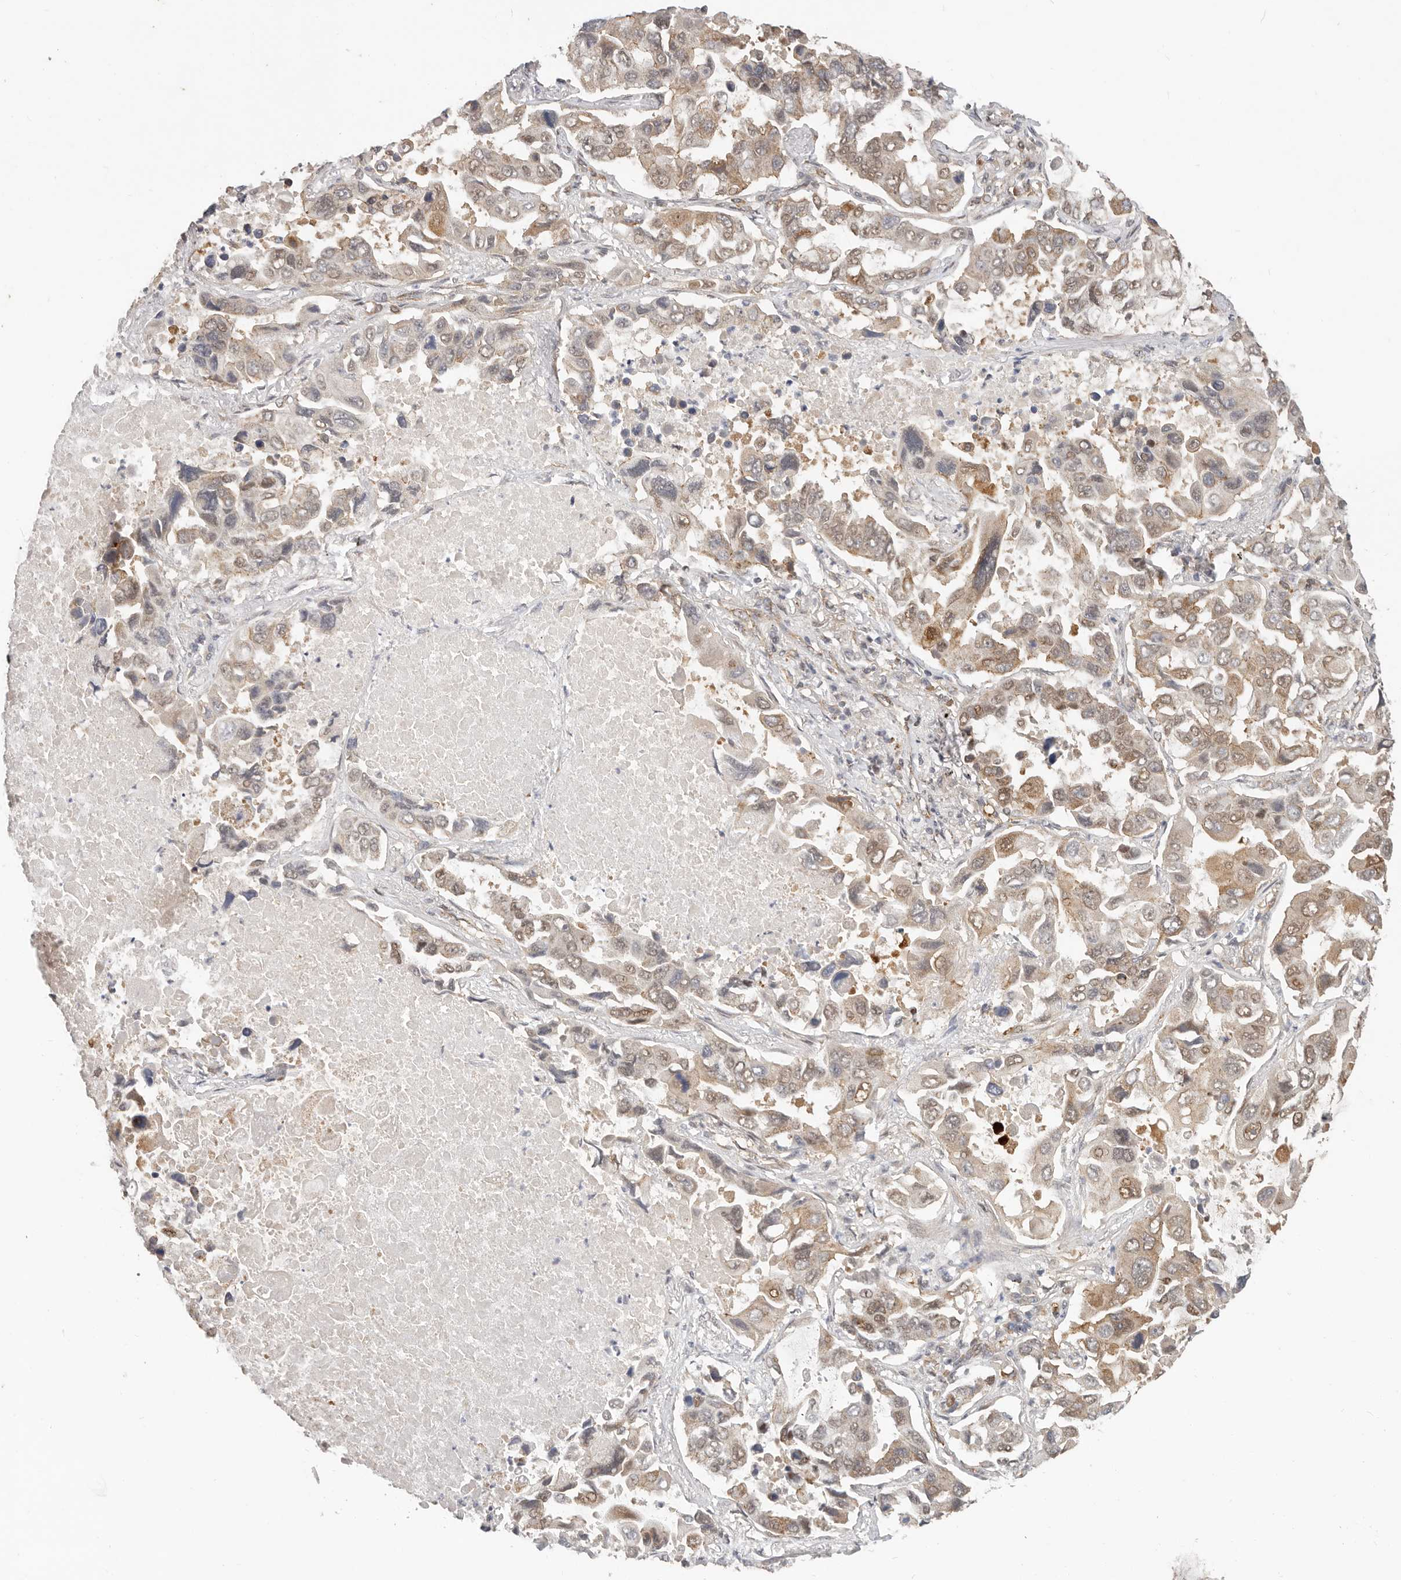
{"staining": {"intensity": "moderate", "quantity": "25%-75%", "location": "cytoplasmic/membranous,nuclear"}, "tissue": "lung cancer", "cell_type": "Tumor cells", "image_type": "cancer", "snomed": [{"axis": "morphology", "description": "Adenocarcinoma, NOS"}, {"axis": "topography", "description": "Lung"}], "caption": "Tumor cells demonstrate medium levels of moderate cytoplasmic/membranous and nuclear staining in approximately 25%-75% of cells in lung cancer (adenocarcinoma).", "gene": "USP49", "patient": {"sex": "male", "age": 64}}